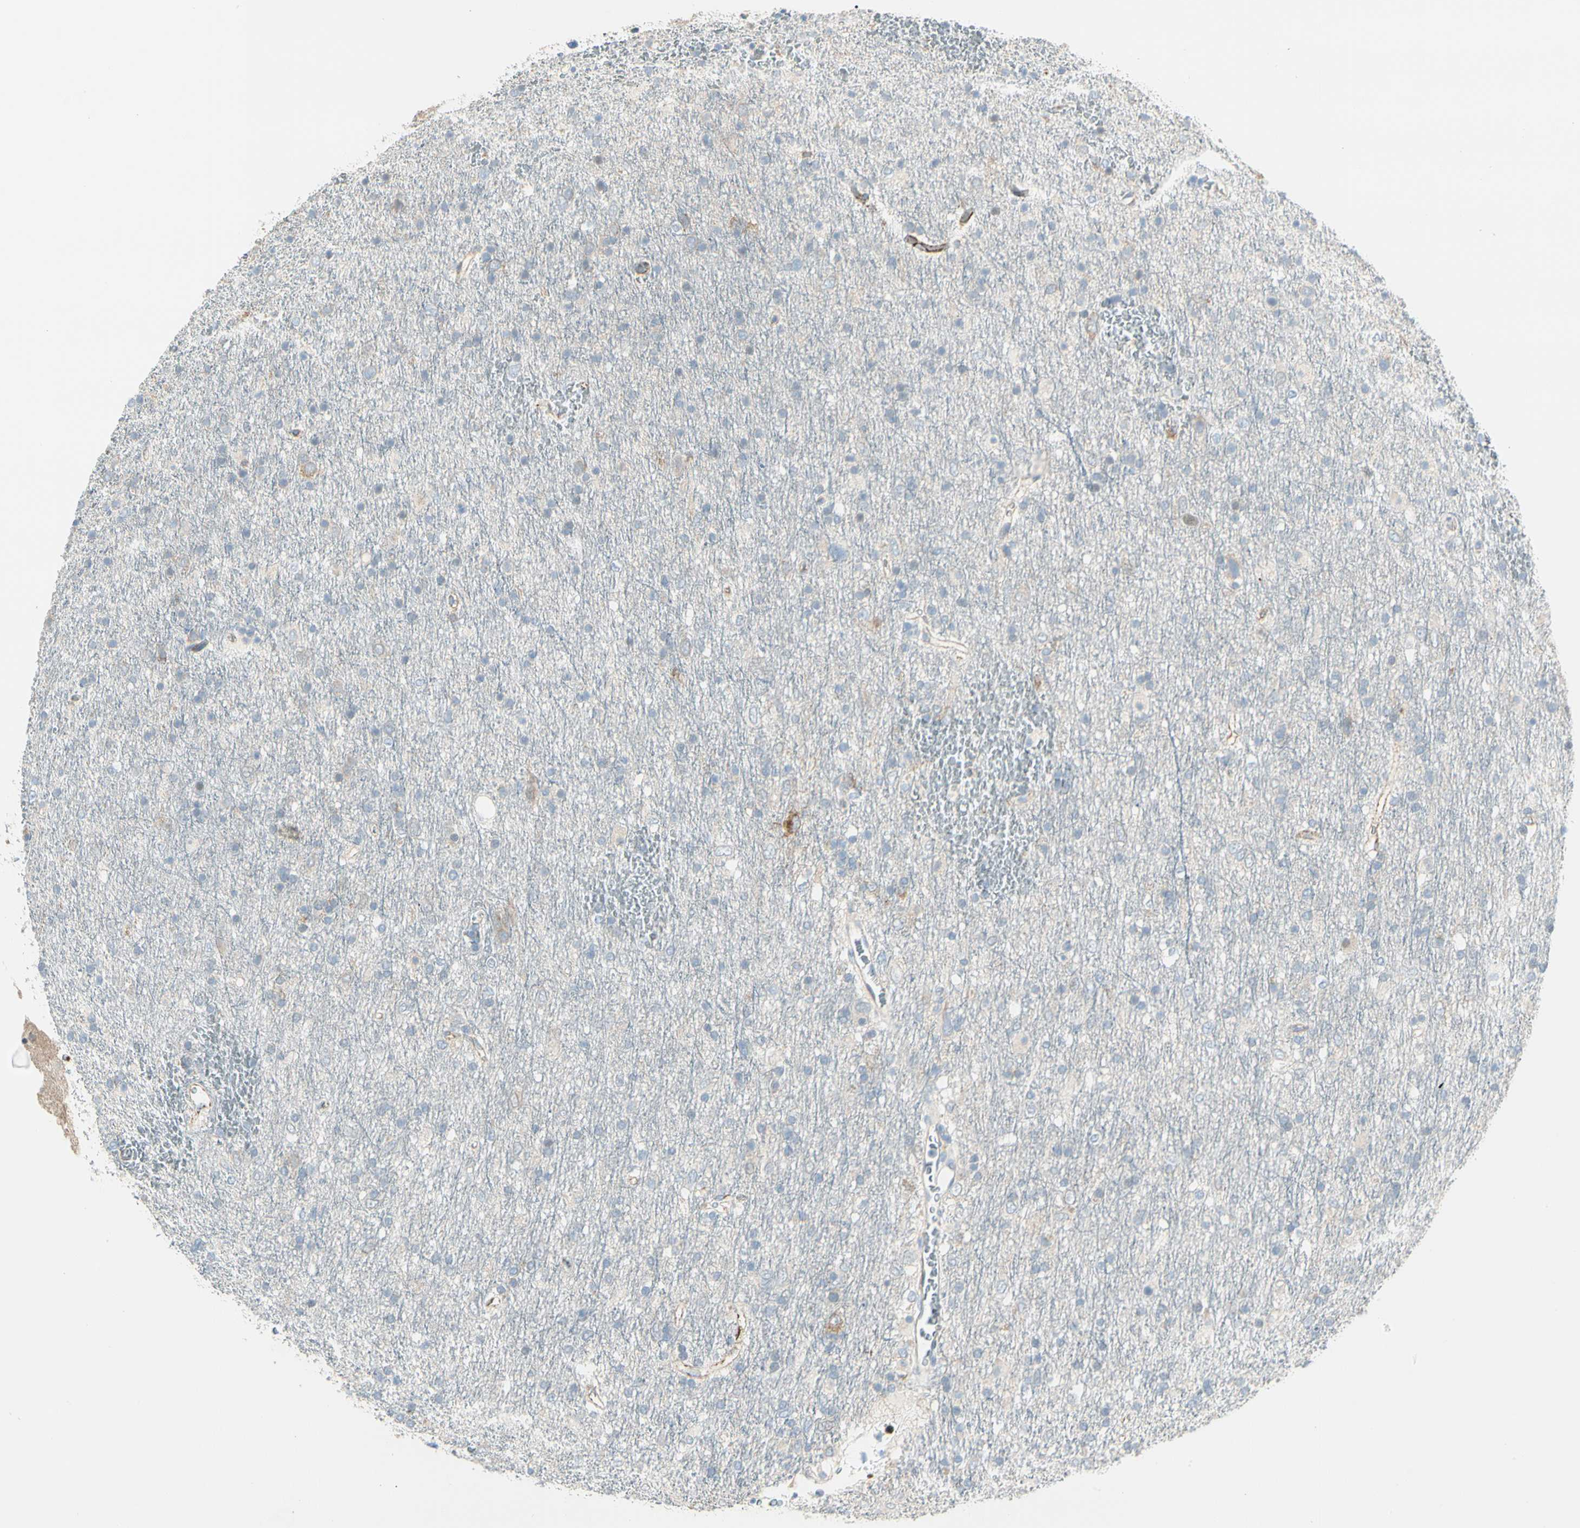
{"staining": {"intensity": "negative", "quantity": "none", "location": "none"}, "tissue": "glioma", "cell_type": "Tumor cells", "image_type": "cancer", "snomed": [{"axis": "morphology", "description": "Glioma, malignant, Low grade"}, {"axis": "topography", "description": "Brain"}], "caption": "This is an immunohistochemistry image of glioma. There is no expression in tumor cells.", "gene": "SLC6A15", "patient": {"sex": "male", "age": 77}}